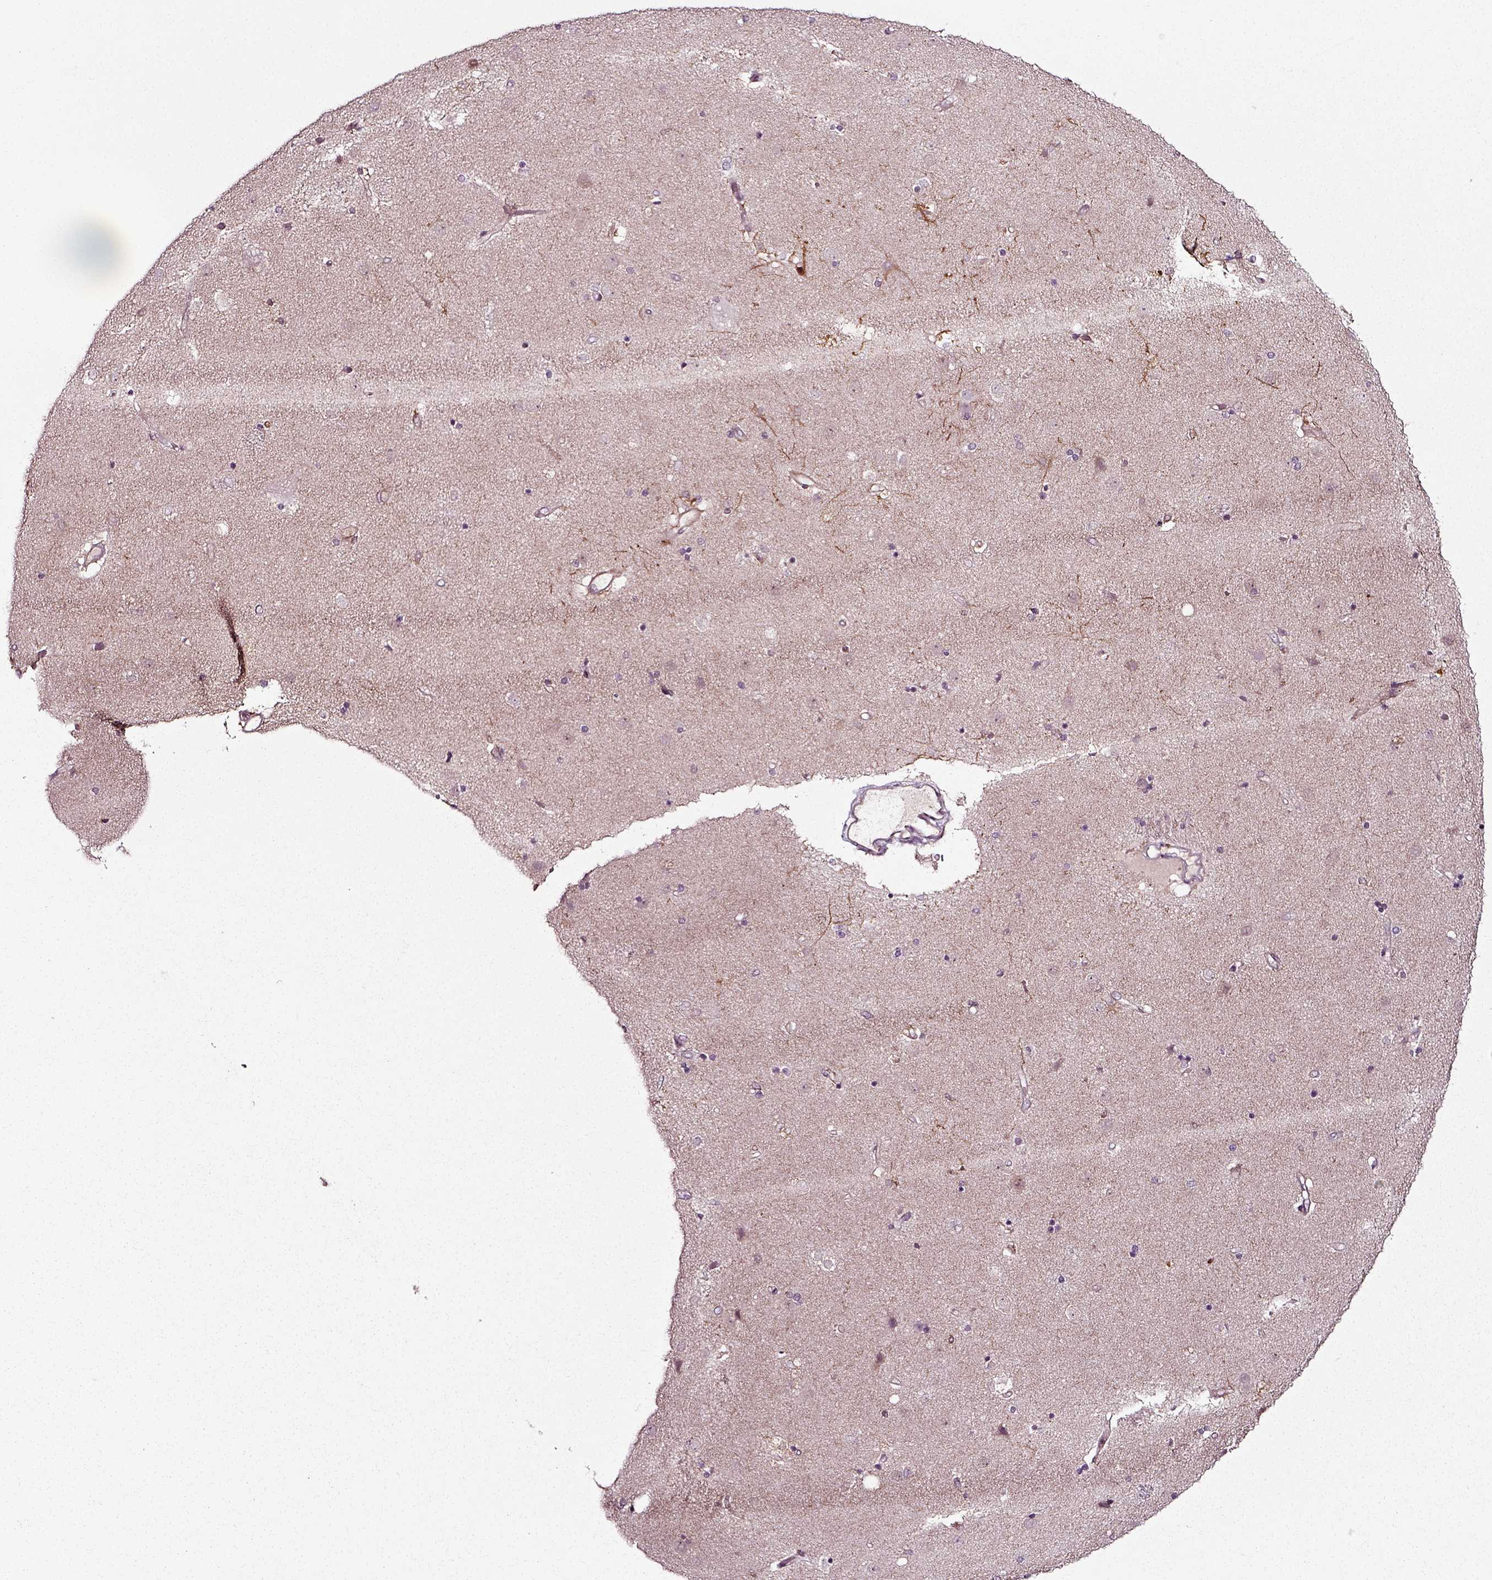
{"staining": {"intensity": "negative", "quantity": "none", "location": "none"}, "tissue": "caudate", "cell_type": "Glial cells", "image_type": "normal", "snomed": [{"axis": "morphology", "description": "Normal tissue, NOS"}, {"axis": "topography", "description": "Lateral ventricle wall"}], "caption": "Benign caudate was stained to show a protein in brown. There is no significant positivity in glial cells.", "gene": "RHOF", "patient": {"sex": "female", "age": 71}}